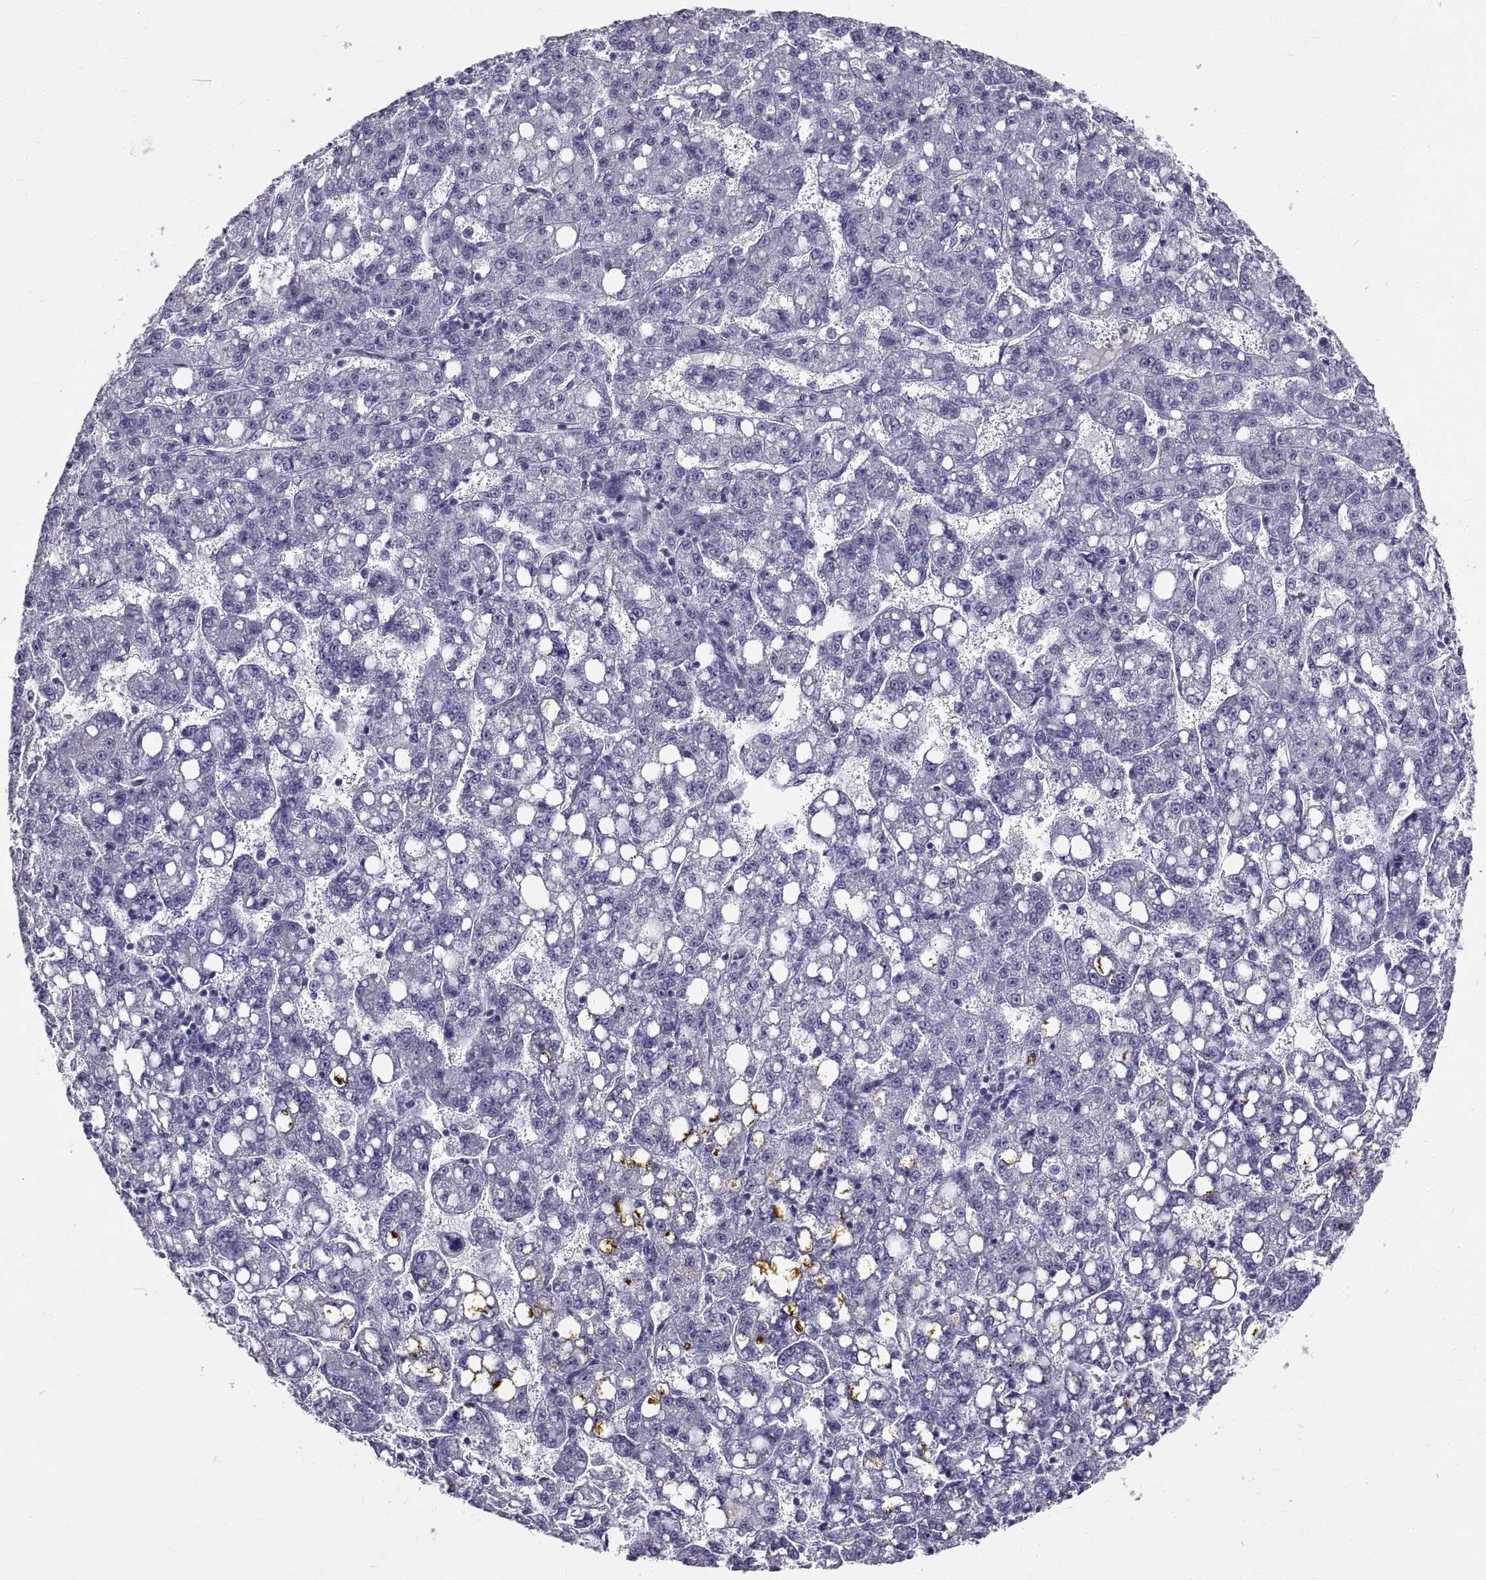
{"staining": {"intensity": "negative", "quantity": "none", "location": "none"}, "tissue": "liver cancer", "cell_type": "Tumor cells", "image_type": "cancer", "snomed": [{"axis": "morphology", "description": "Carcinoma, Hepatocellular, NOS"}, {"axis": "topography", "description": "Liver"}], "caption": "IHC histopathology image of human liver hepatocellular carcinoma stained for a protein (brown), which displays no staining in tumor cells. (Immunohistochemistry (ihc), brightfield microscopy, high magnification).", "gene": "GNG12", "patient": {"sex": "female", "age": 65}}